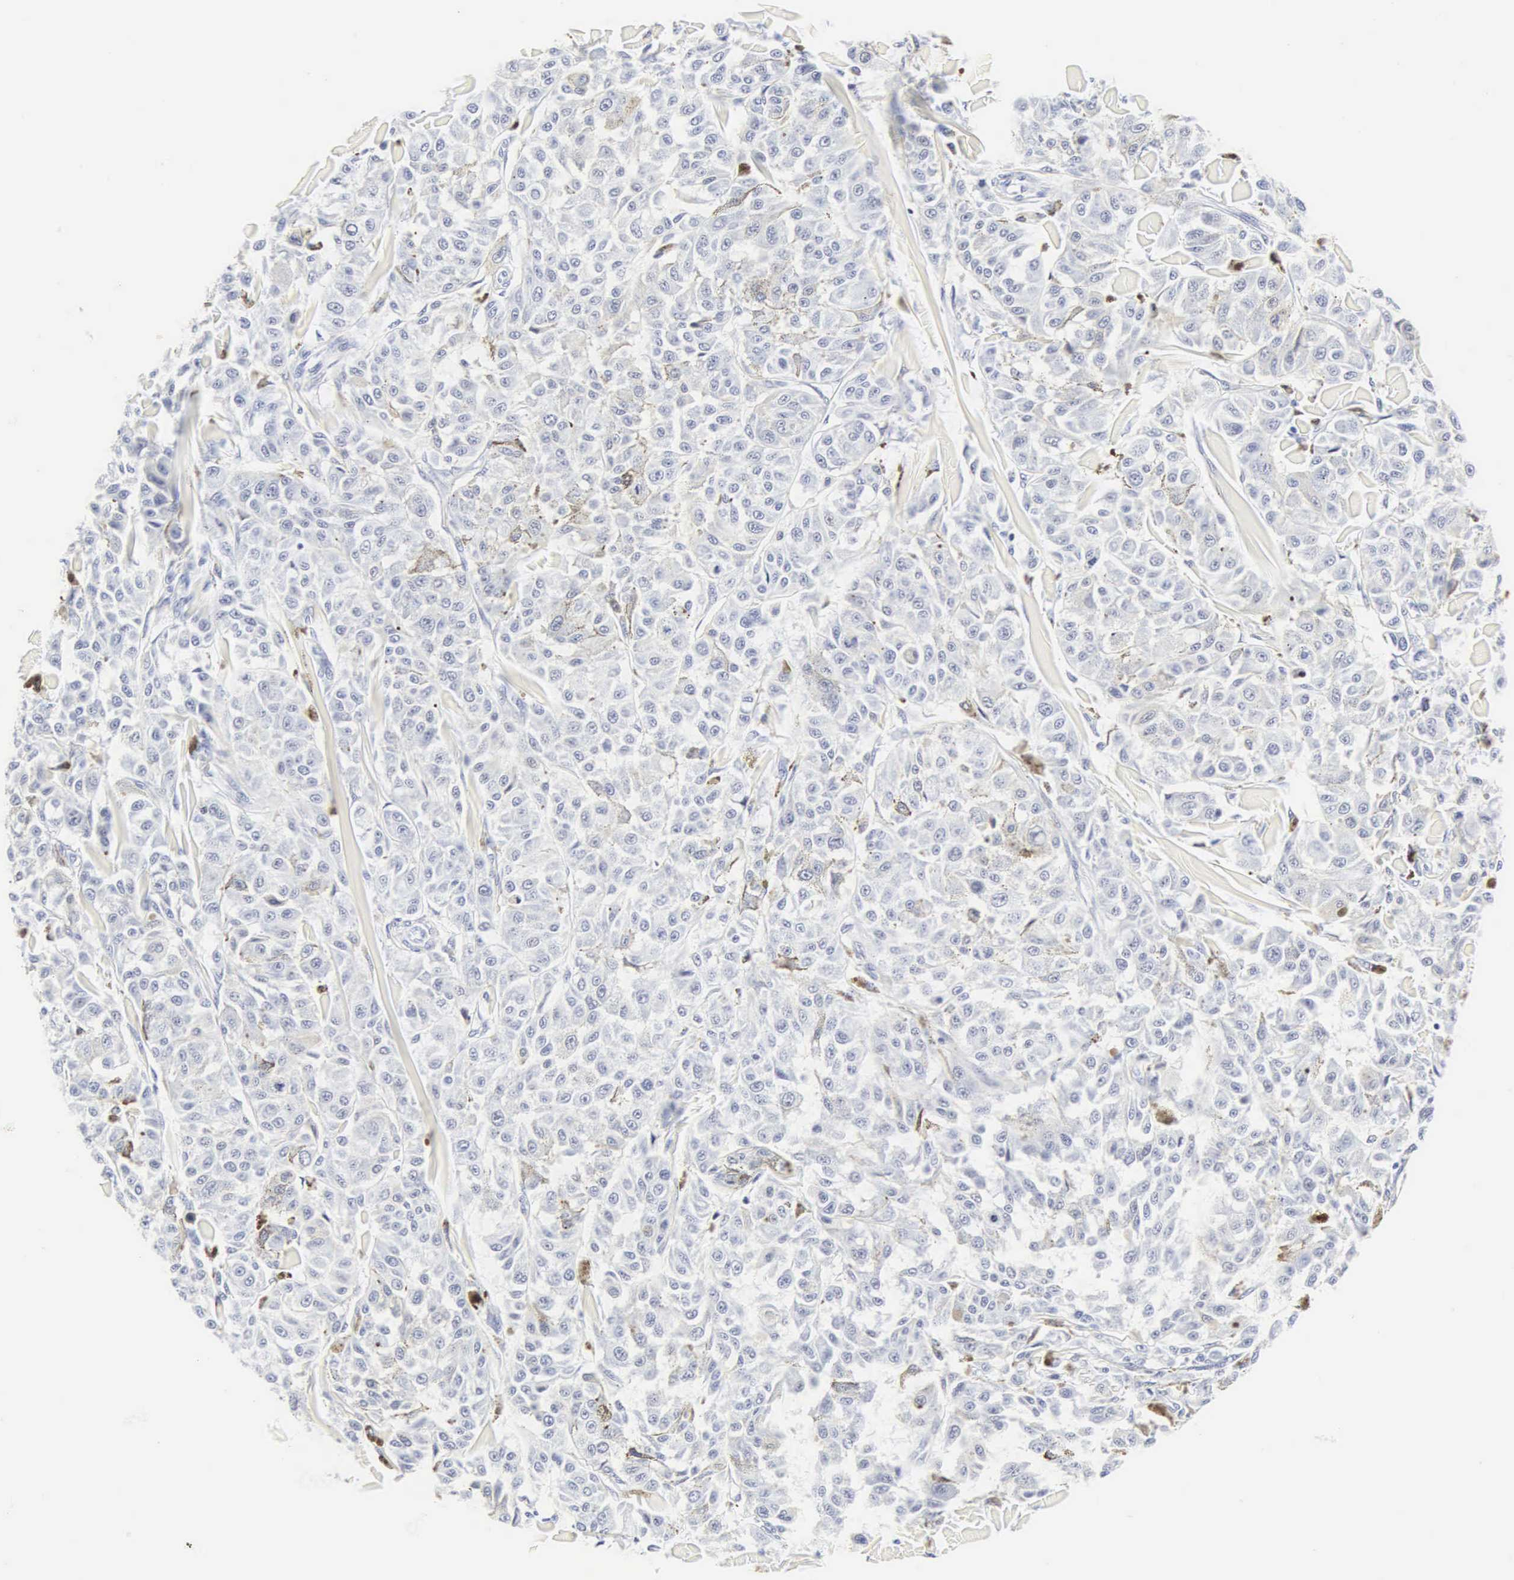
{"staining": {"intensity": "negative", "quantity": "none", "location": "none"}, "tissue": "melanoma", "cell_type": "Tumor cells", "image_type": "cancer", "snomed": [{"axis": "morphology", "description": "Malignant melanoma, NOS"}, {"axis": "topography", "description": "Skin"}], "caption": "IHC of human melanoma reveals no positivity in tumor cells.", "gene": "CGB3", "patient": {"sex": "female", "age": 64}}